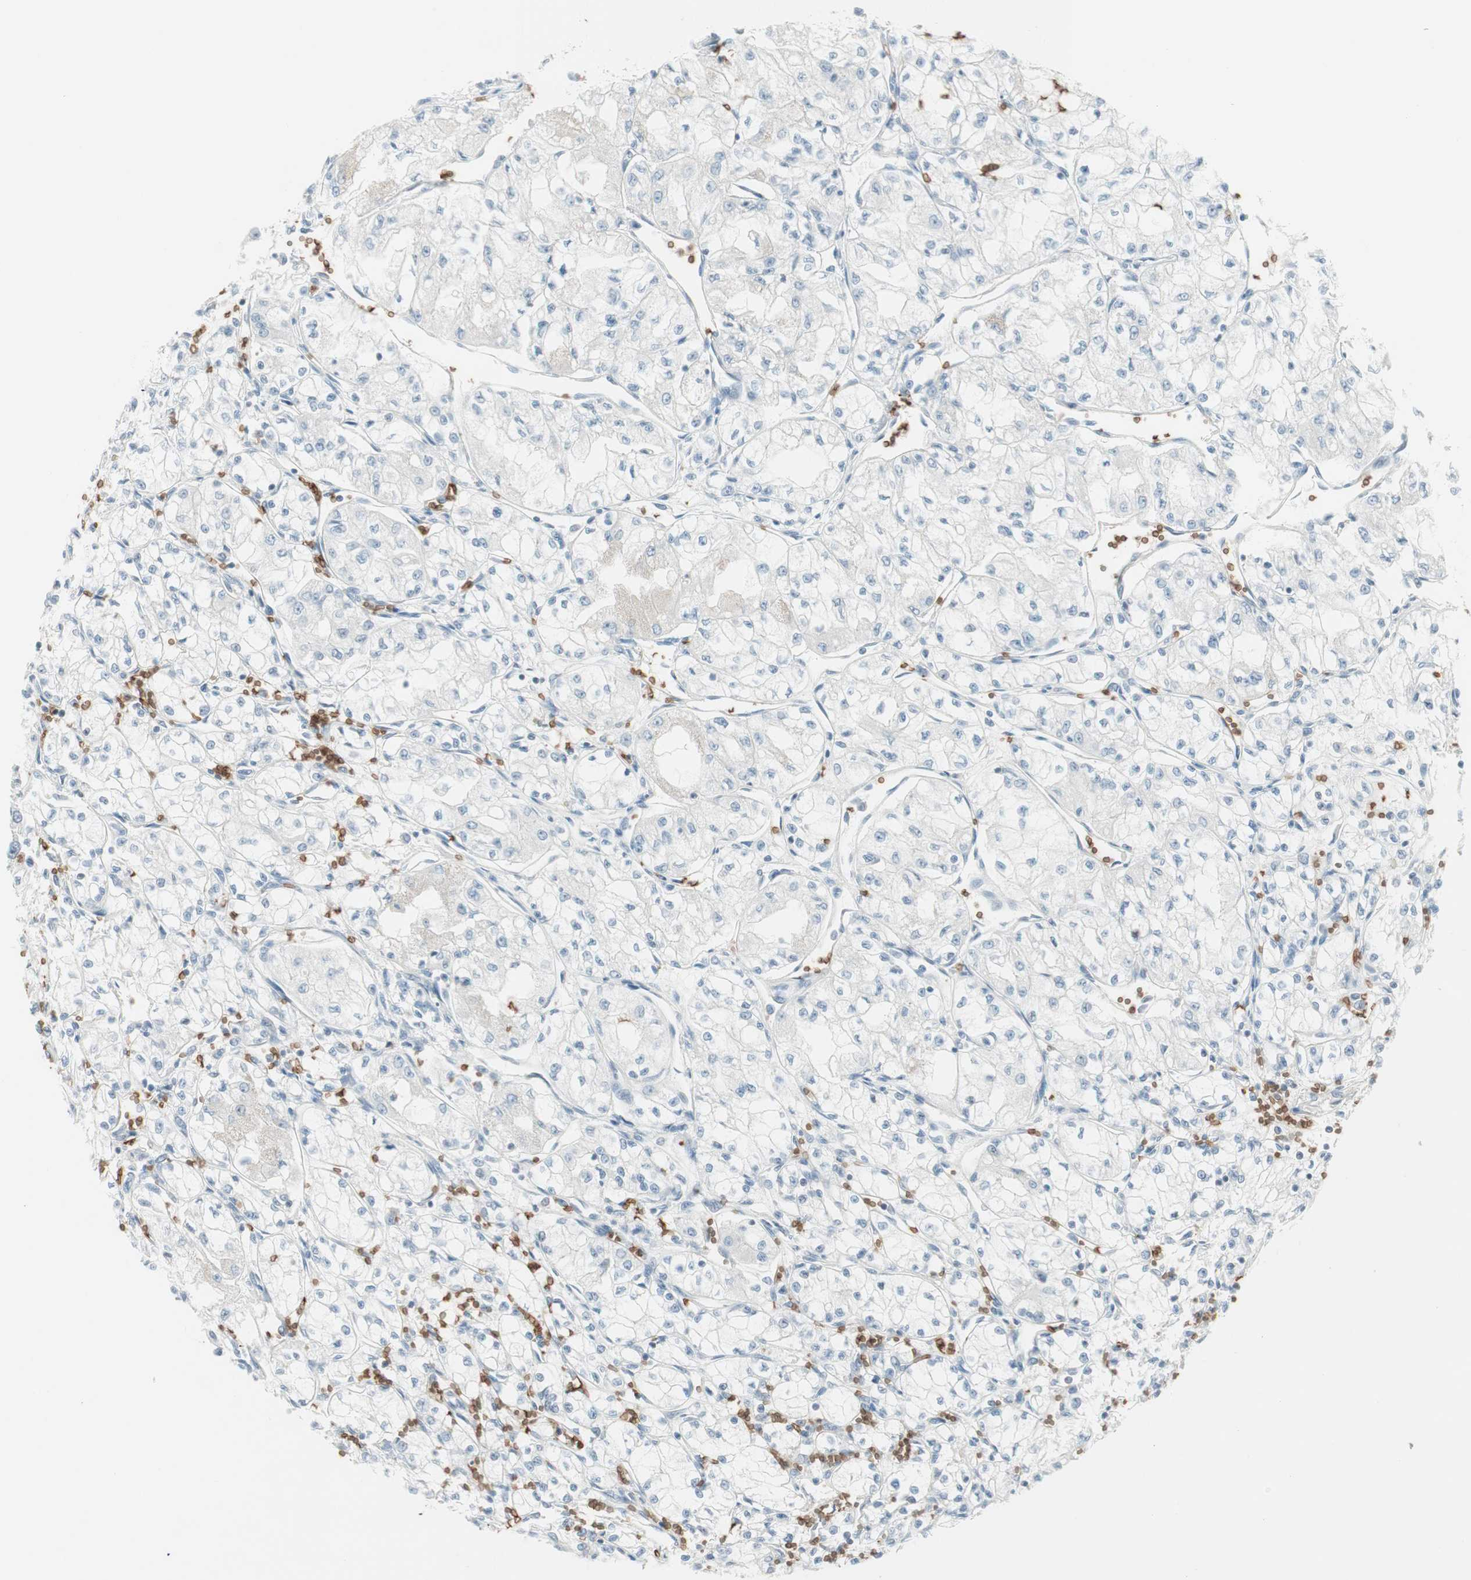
{"staining": {"intensity": "negative", "quantity": "none", "location": "none"}, "tissue": "renal cancer", "cell_type": "Tumor cells", "image_type": "cancer", "snomed": [{"axis": "morphology", "description": "Normal tissue, NOS"}, {"axis": "morphology", "description": "Adenocarcinoma, NOS"}, {"axis": "topography", "description": "Kidney"}], "caption": "A high-resolution image shows immunohistochemistry (IHC) staining of renal cancer, which reveals no significant staining in tumor cells.", "gene": "MAP4K1", "patient": {"sex": "male", "age": 59}}